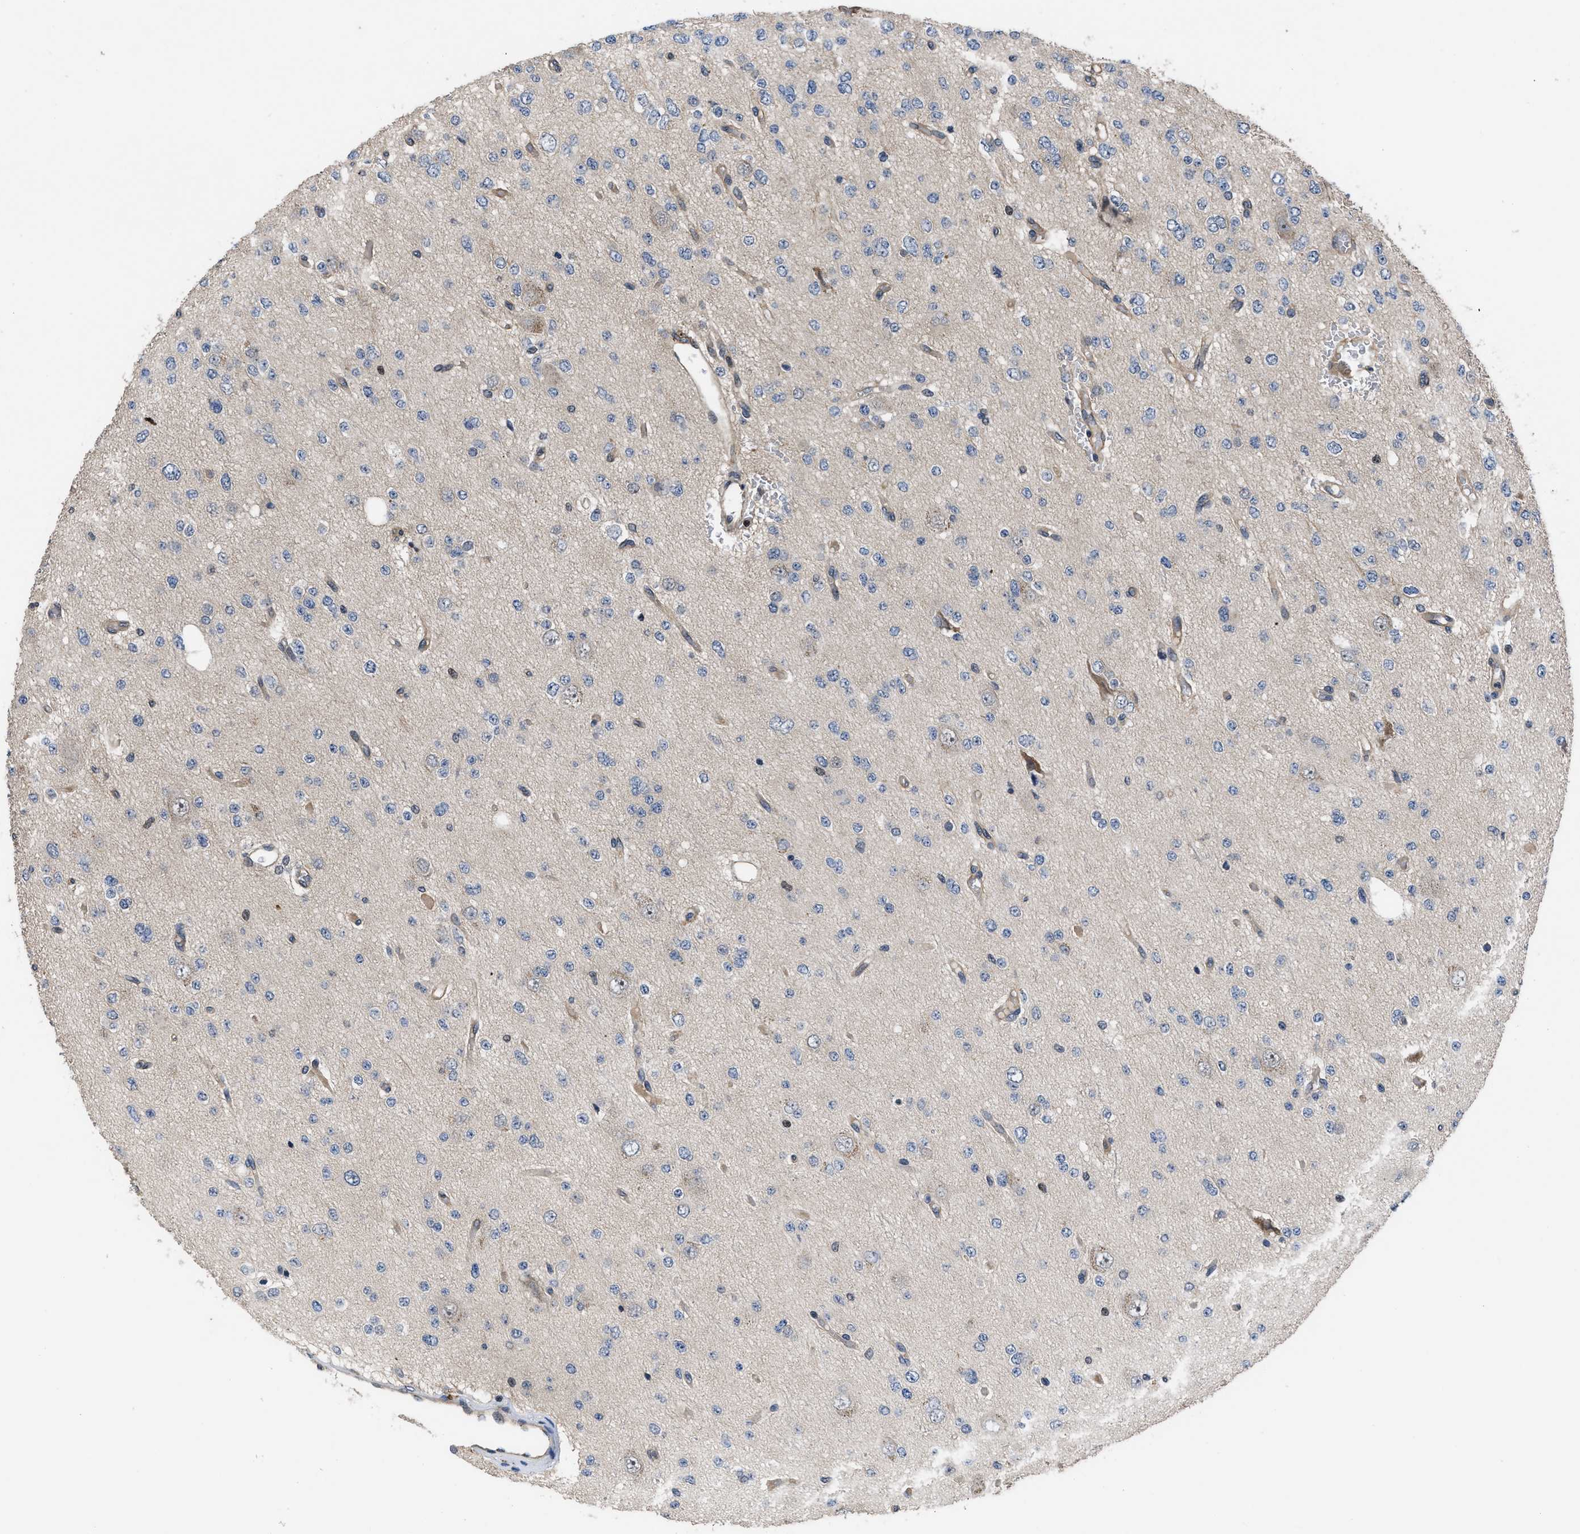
{"staining": {"intensity": "weak", "quantity": "<25%", "location": "cytoplasmic/membranous"}, "tissue": "glioma", "cell_type": "Tumor cells", "image_type": "cancer", "snomed": [{"axis": "morphology", "description": "Glioma, malignant, Low grade"}, {"axis": "topography", "description": "Brain"}], "caption": "The image displays no significant expression in tumor cells of glioma.", "gene": "DNAJC14", "patient": {"sex": "male", "age": 38}}